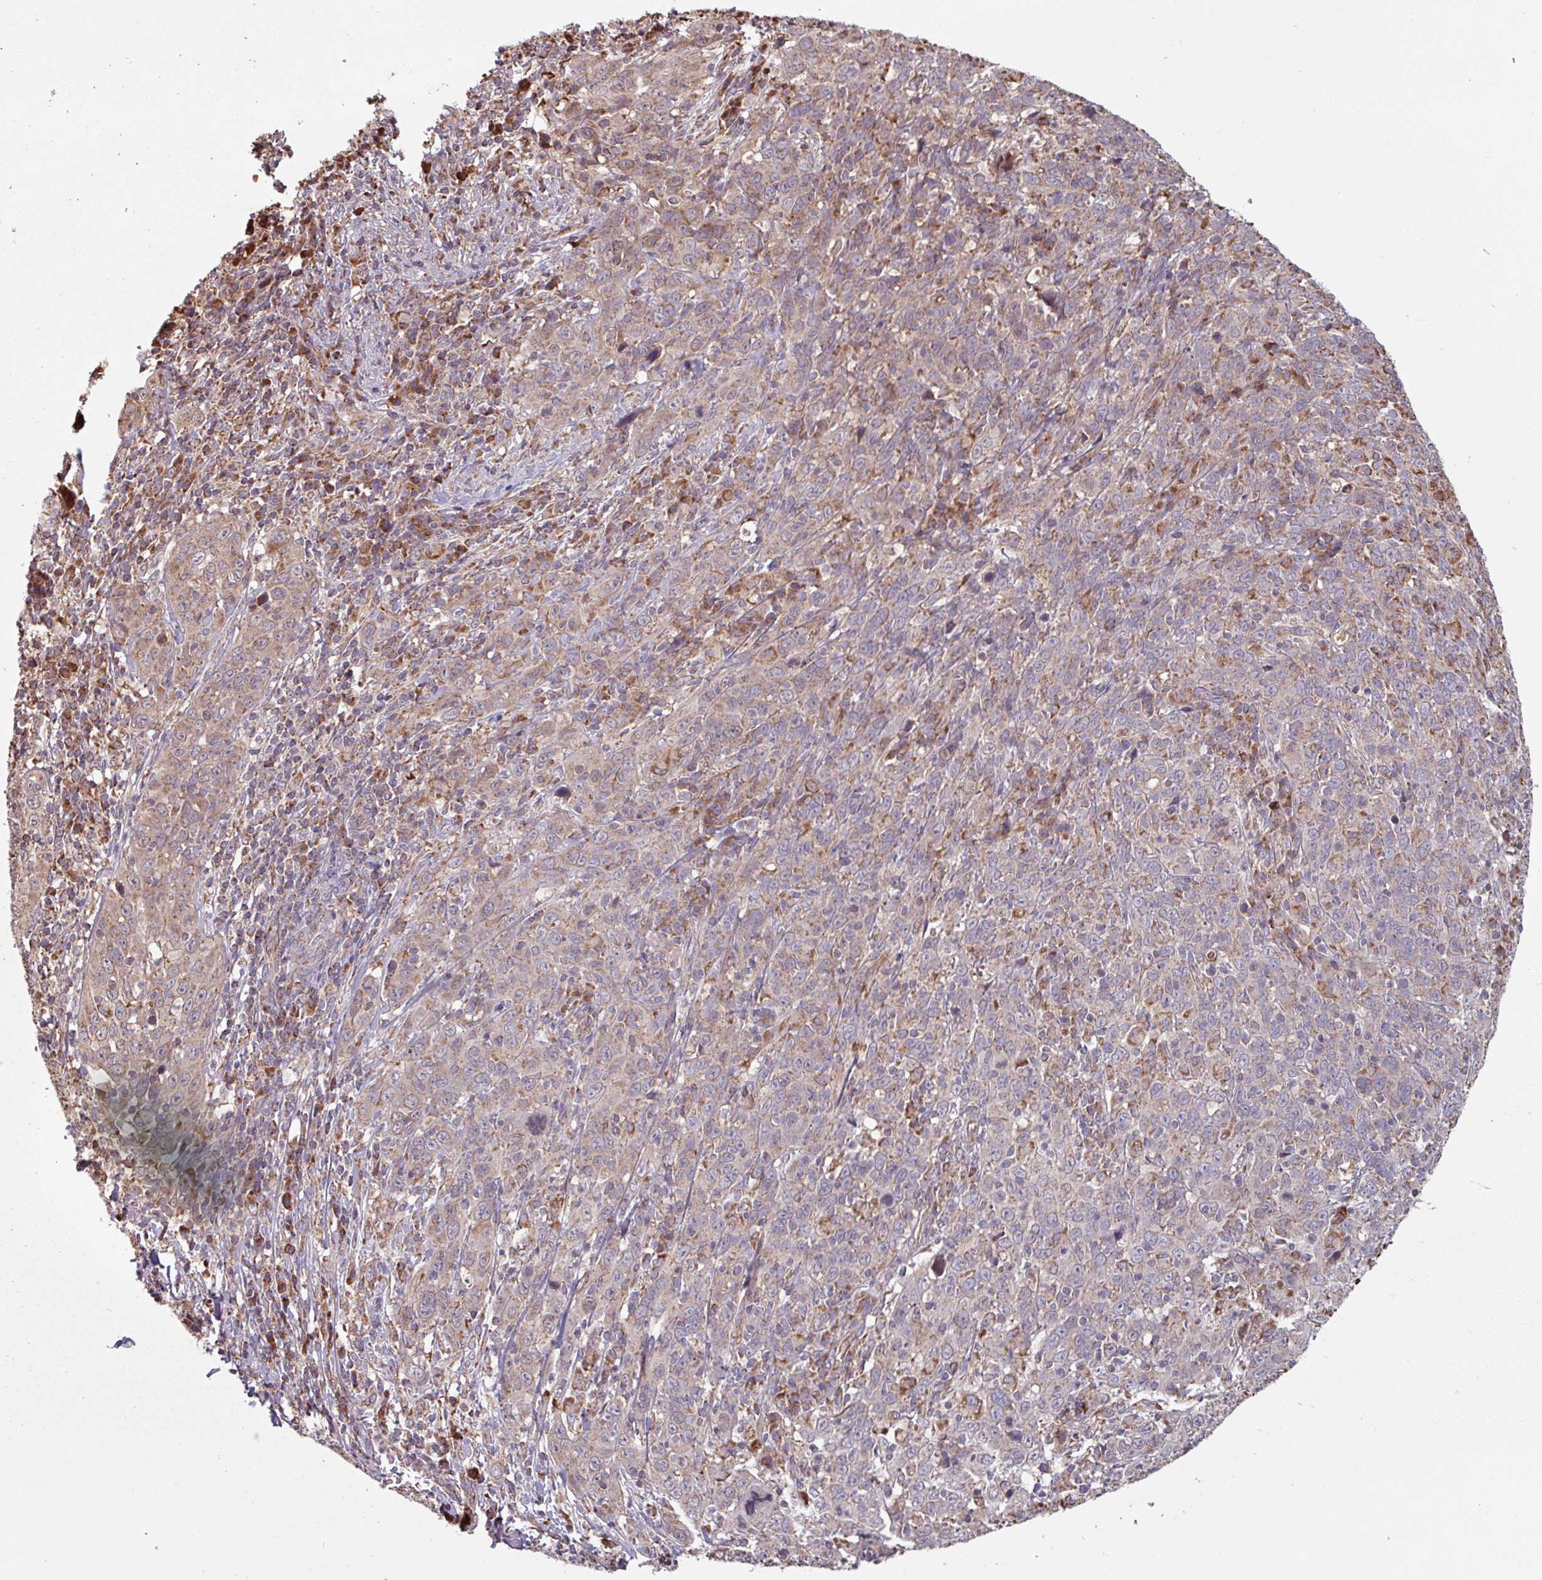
{"staining": {"intensity": "moderate", "quantity": "<25%", "location": "cytoplasmic/membranous"}, "tissue": "cervical cancer", "cell_type": "Tumor cells", "image_type": "cancer", "snomed": [{"axis": "morphology", "description": "Squamous cell carcinoma, NOS"}, {"axis": "topography", "description": "Cervix"}], "caption": "Brown immunohistochemical staining in human cervical cancer shows moderate cytoplasmic/membranous expression in approximately <25% of tumor cells.", "gene": "COX7C", "patient": {"sex": "female", "age": 46}}